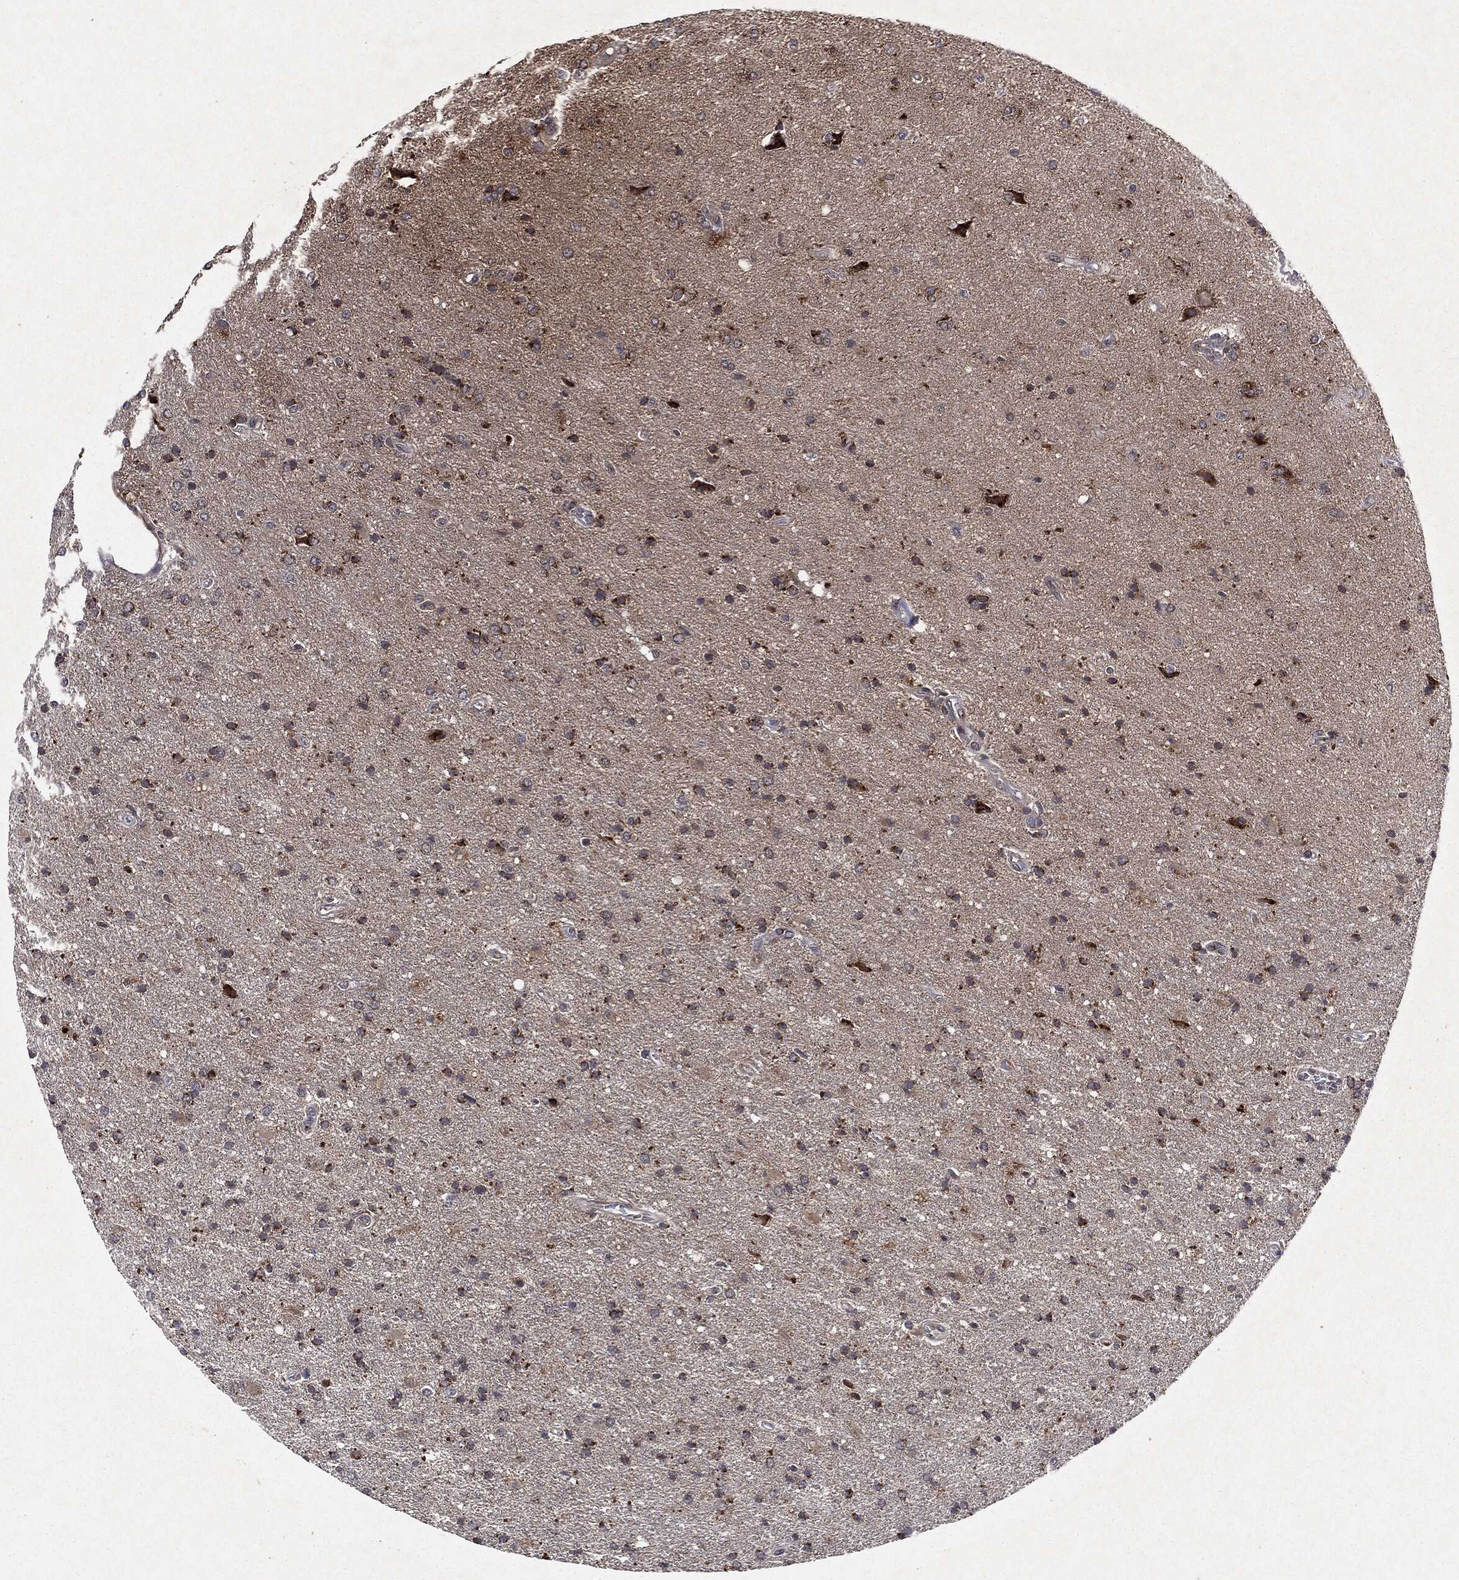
{"staining": {"intensity": "strong", "quantity": "25%-75%", "location": "cytoplasmic/membranous"}, "tissue": "glioma", "cell_type": "Tumor cells", "image_type": "cancer", "snomed": [{"axis": "morphology", "description": "Glioma, malignant, High grade"}, {"axis": "topography", "description": "Cerebral cortex"}], "caption": "The image exhibits a brown stain indicating the presence of a protein in the cytoplasmic/membranous of tumor cells in malignant glioma (high-grade).", "gene": "PLPPR2", "patient": {"sex": "male", "age": 70}}